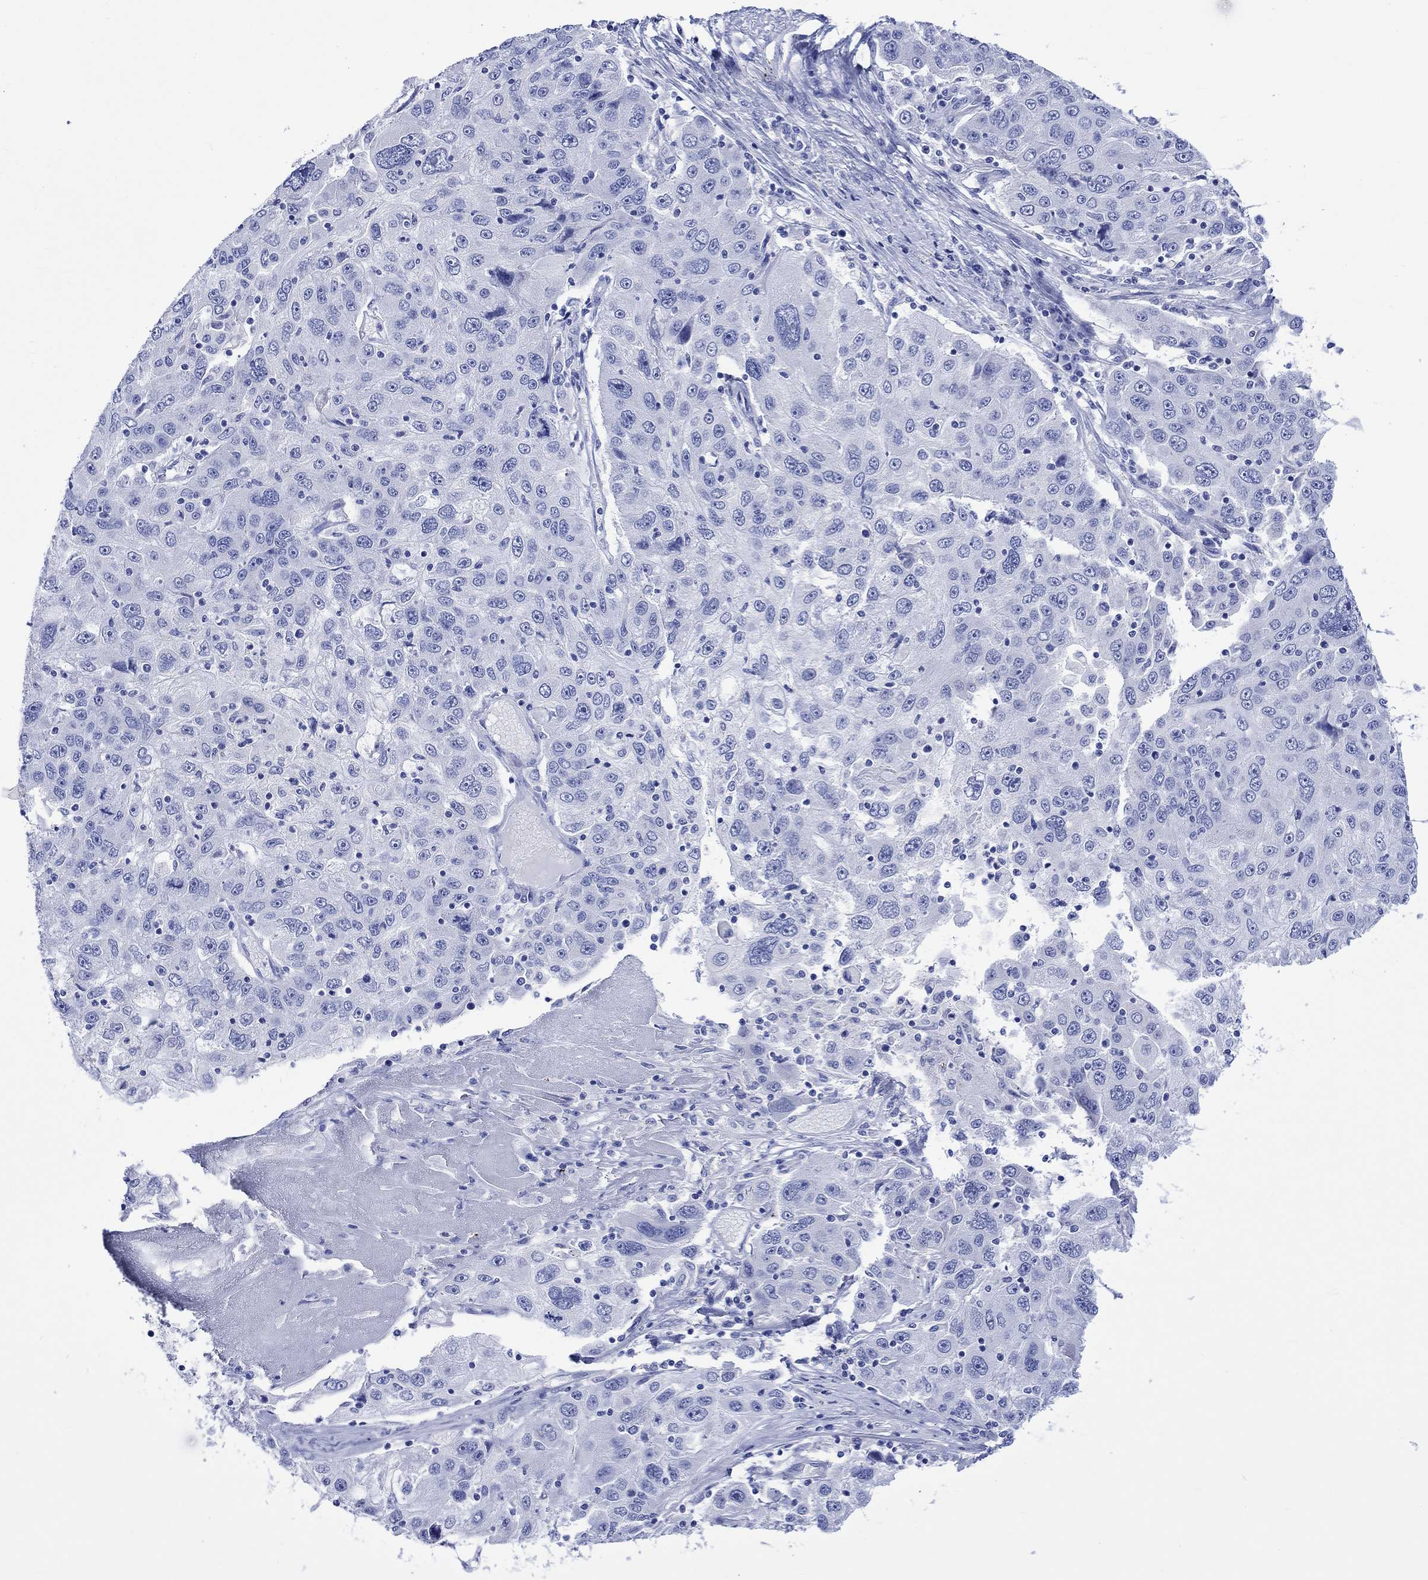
{"staining": {"intensity": "negative", "quantity": "none", "location": "none"}, "tissue": "stomach cancer", "cell_type": "Tumor cells", "image_type": "cancer", "snomed": [{"axis": "morphology", "description": "Adenocarcinoma, NOS"}, {"axis": "topography", "description": "Stomach"}], "caption": "Stomach cancer (adenocarcinoma) stained for a protein using IHC displays no staining tumor cells.", "gene": "HARBI1", "patient": {"sex": "male", "age": 56}}